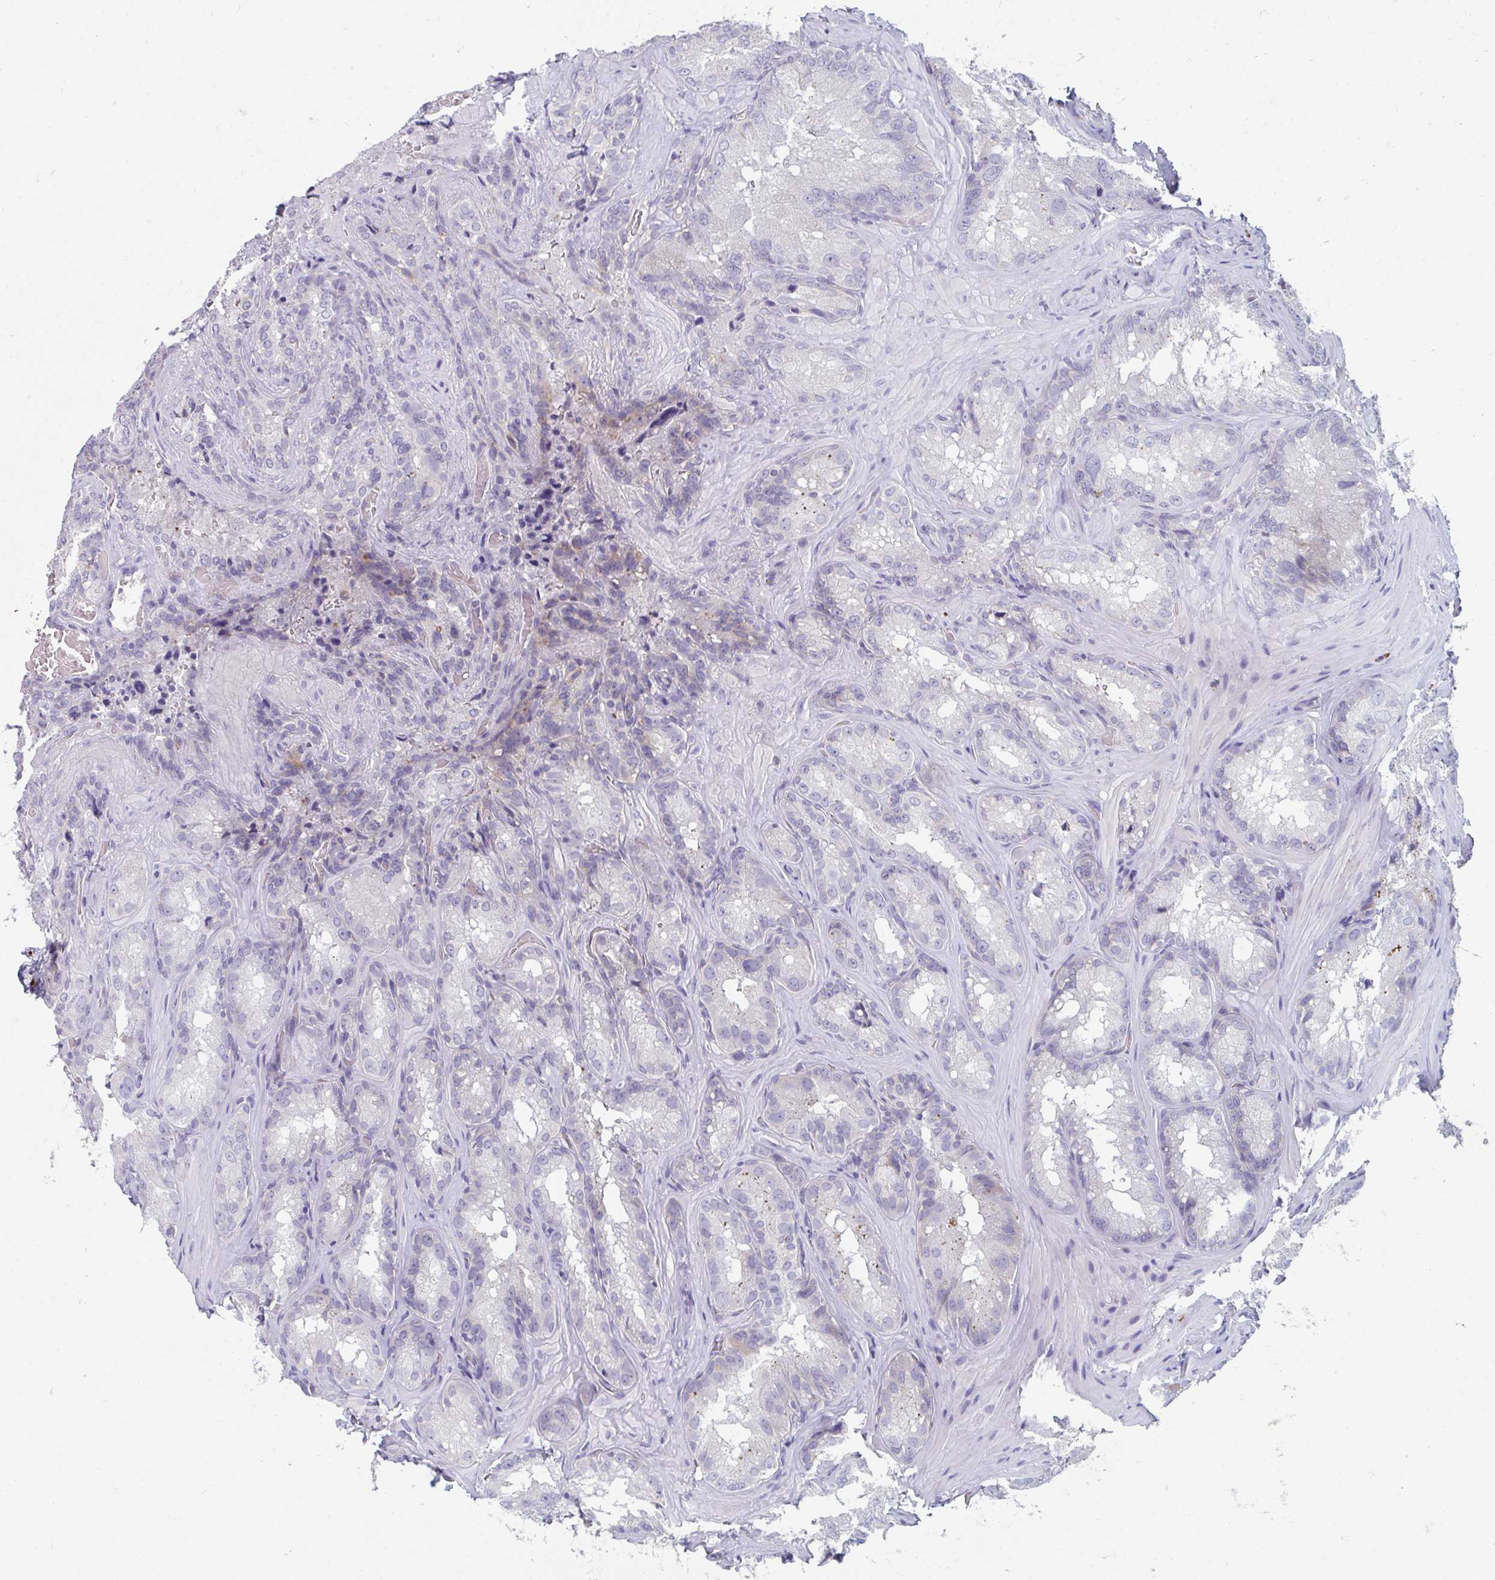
{"staining": {"intensity": "negative", "quantity": "none", "location": "none"}, "tissue": "seminal vesicle", "cell_type": "Glandular cells", "image_type": "normal", "snomed": [{"axis": "morphology", "description": "Normal tissue, NOS"}, {"axis": "topography", "description": "Seminal veicle"}], "caption": "The photomicrograph demonstrates no significant expression in glandular cells of seminal vesicle. (DAB (3,3'-diaminobenzidine) immunohistochemistry visualized using brightfield microscopy, high magnification).", "gene": "EIF1AD", "patient": {"sex": "male", "age": 47}}